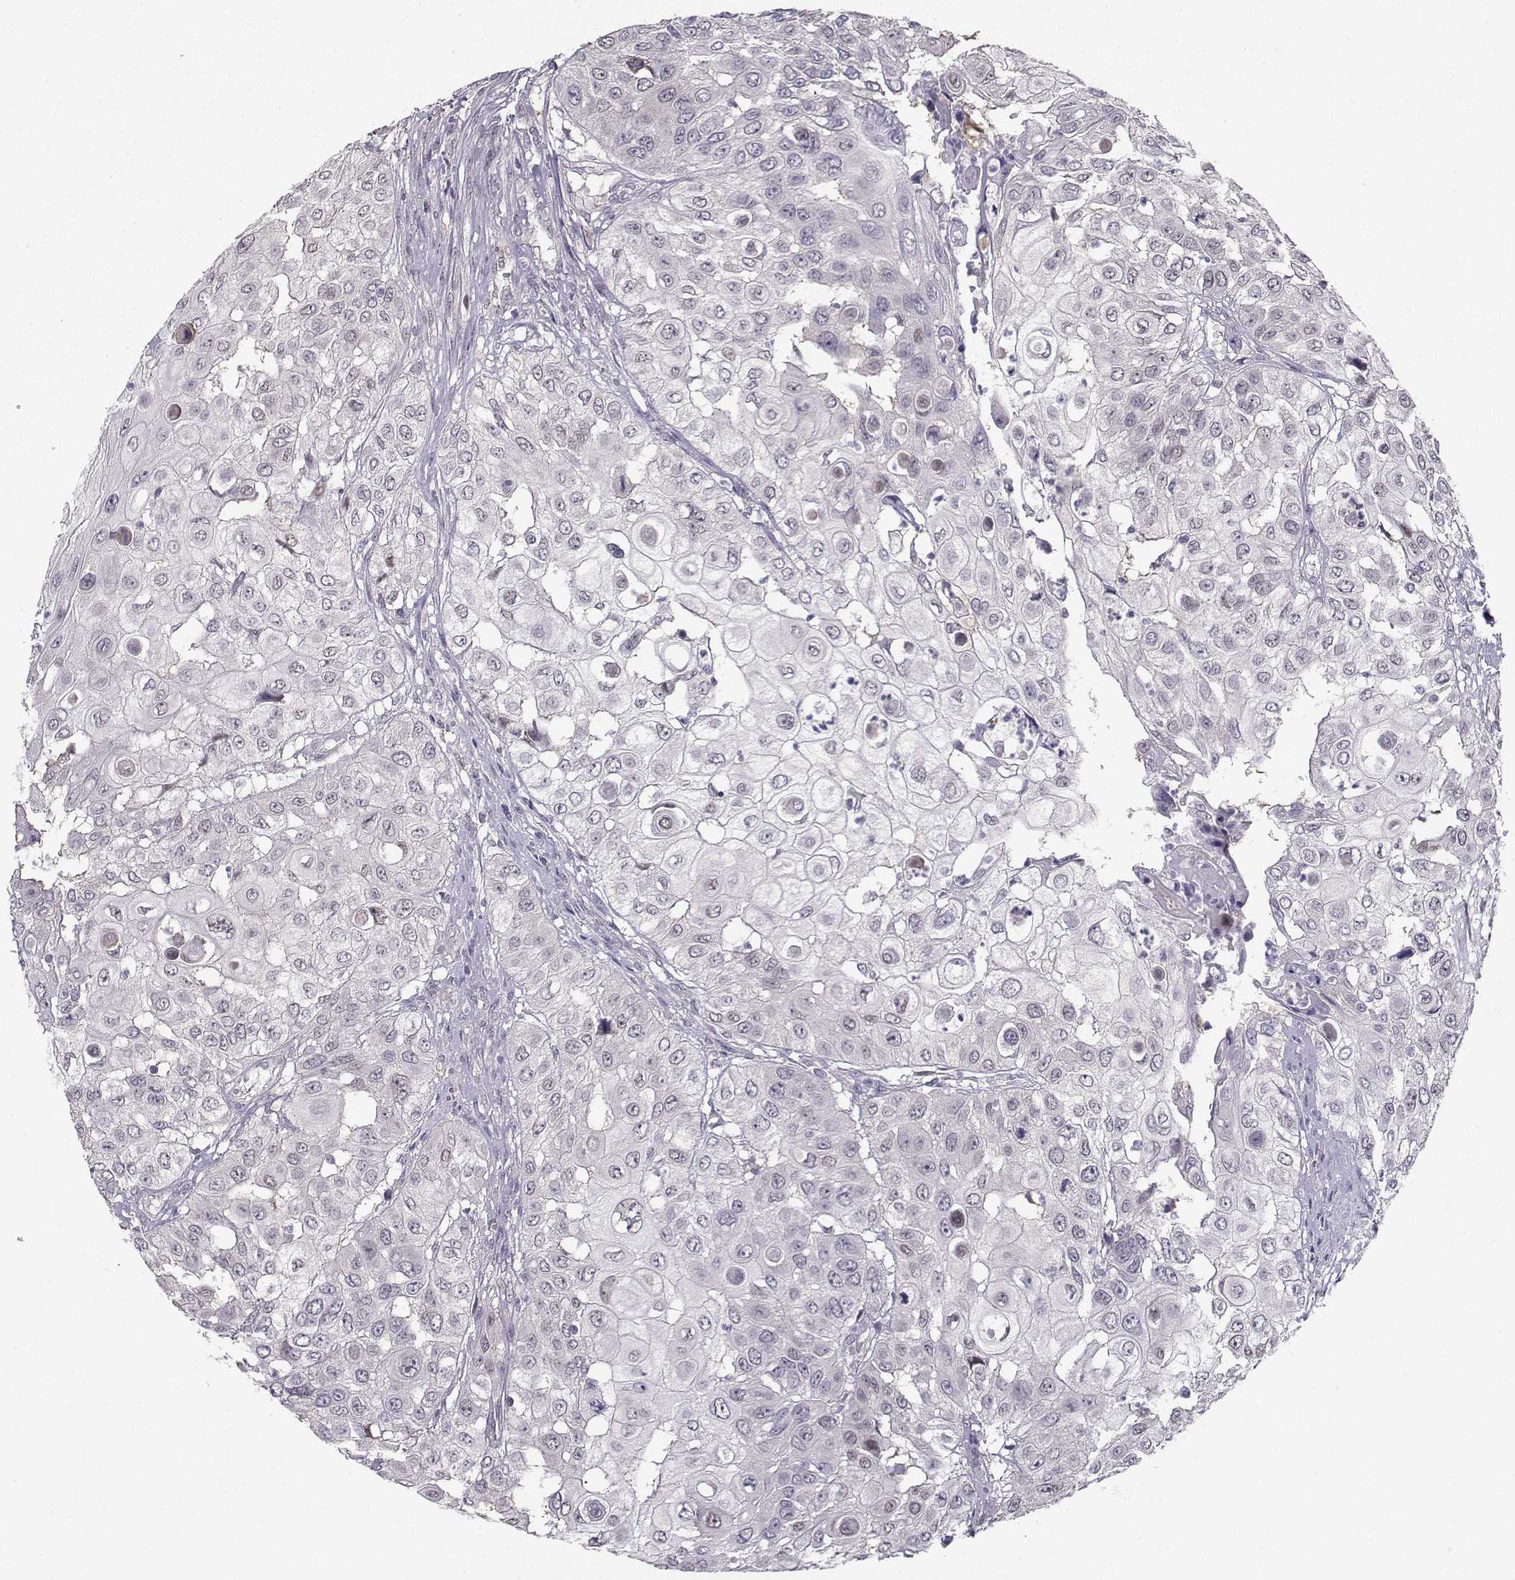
{"staining": {"intensity": "negative", "quantity": "none", "location": "none"}, "tissue": "urothelial cancer", "cell_type": "Tumor cells", "image_type": "cancer", "snomed": [{"axis": "morphology", "description": "Urothelial carcinoma, High grade"}, {"axis": "topography", "description": "Urinary bladder"}], "caption": "Human high-grade urothelial carcinoma stained for a protein using IHC shows no positivity in tumor cells.", "gene": "PKP2", "patient": {"sex": "female", "age": 79}}